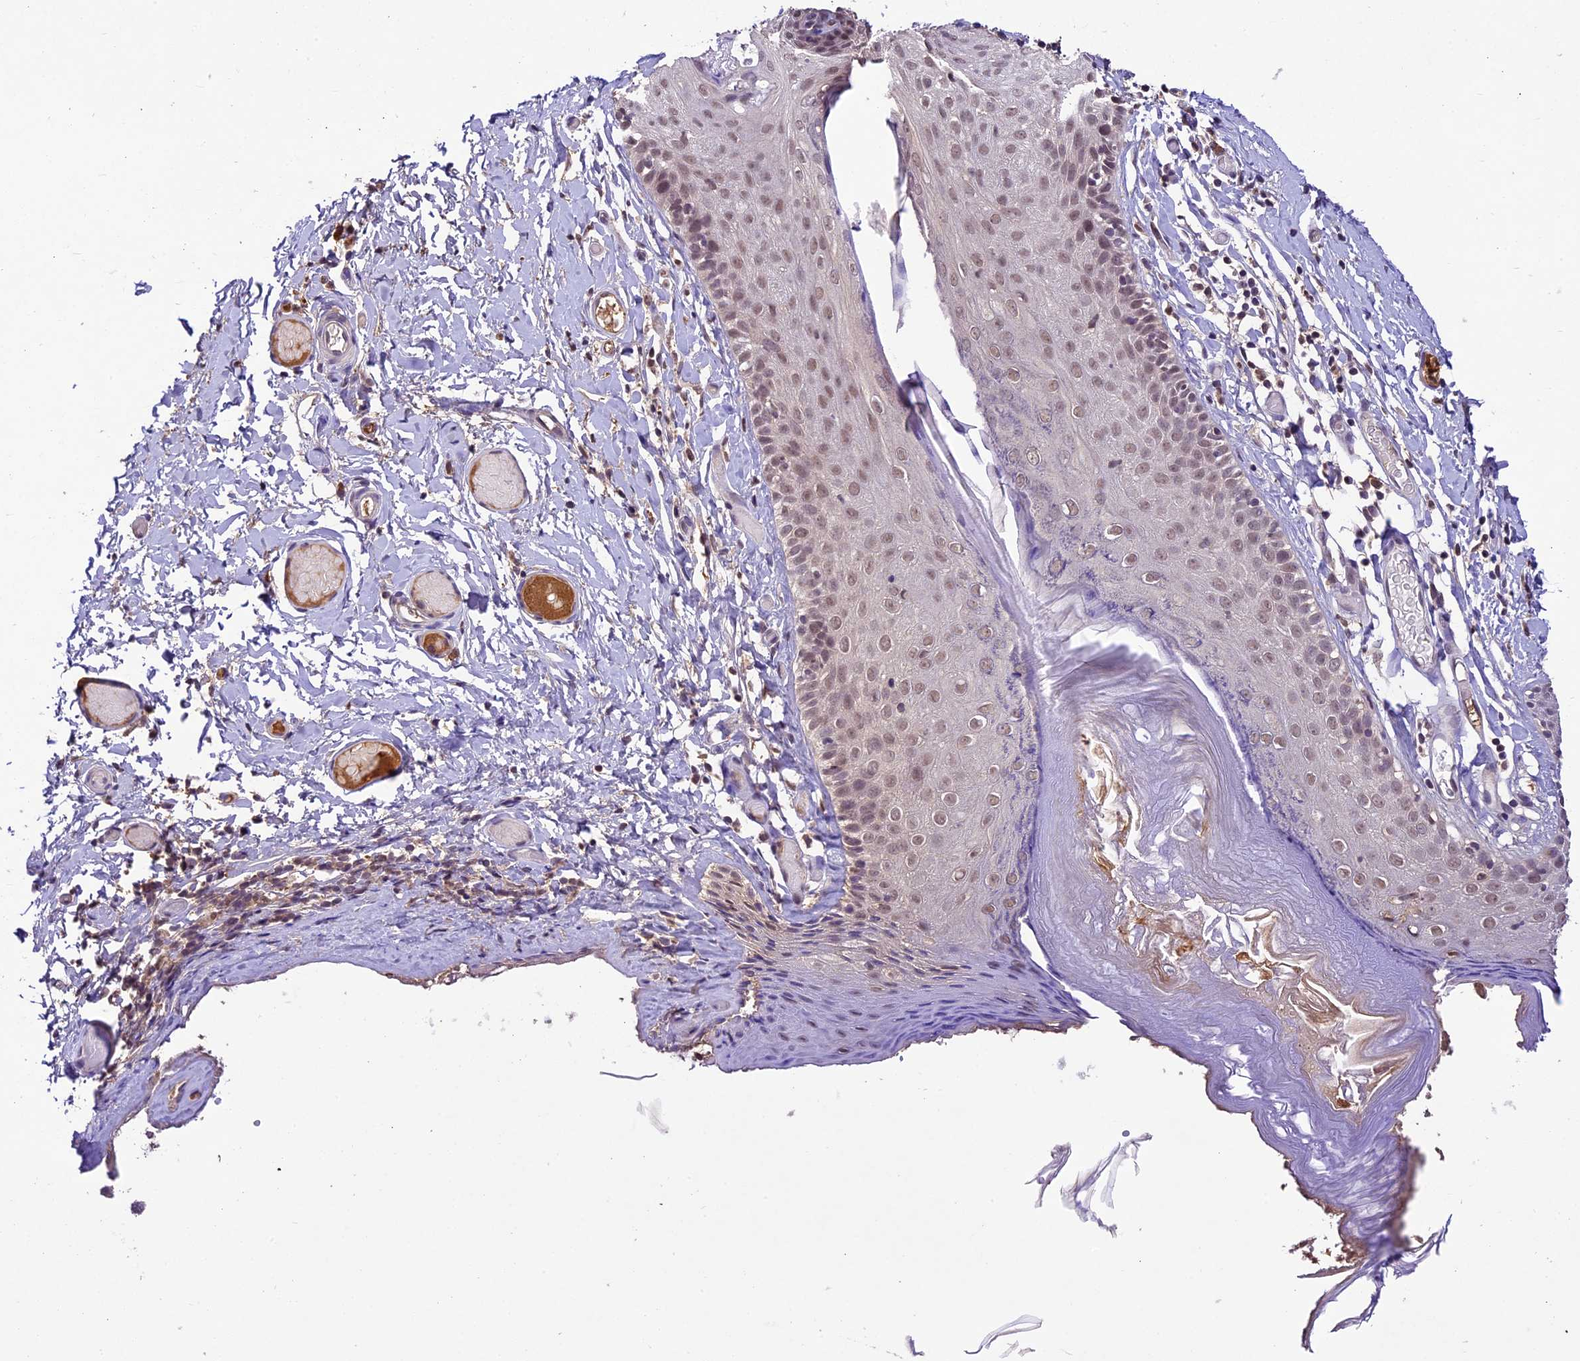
{"staining": {"intensity": "weak", "quantity": "25%-75%", "location": "nuclear"}, "tissue": "skin", "cell_type": "Epidermal cells", "image_type": "normal", "snomed": [{"axis": "morphology", "description": "Normal tissue, NOS"}, {"axis": "topography", "description": "Adipose tissue"}, {"axis": "topography", "description": "Vascular tissue"}, {"axis": "topography", "description": "Vulva"}, {"axis": "topography", "description": "Peripheral nerve tissue"}], "caption": "Skin stained for a protein reveals weak nuclear positivity in epidermal cells. (IHC, brightfield microscopy, high magnification).", "gene": "ATP10A", "patient": {"sex": "female", "age": 86}}